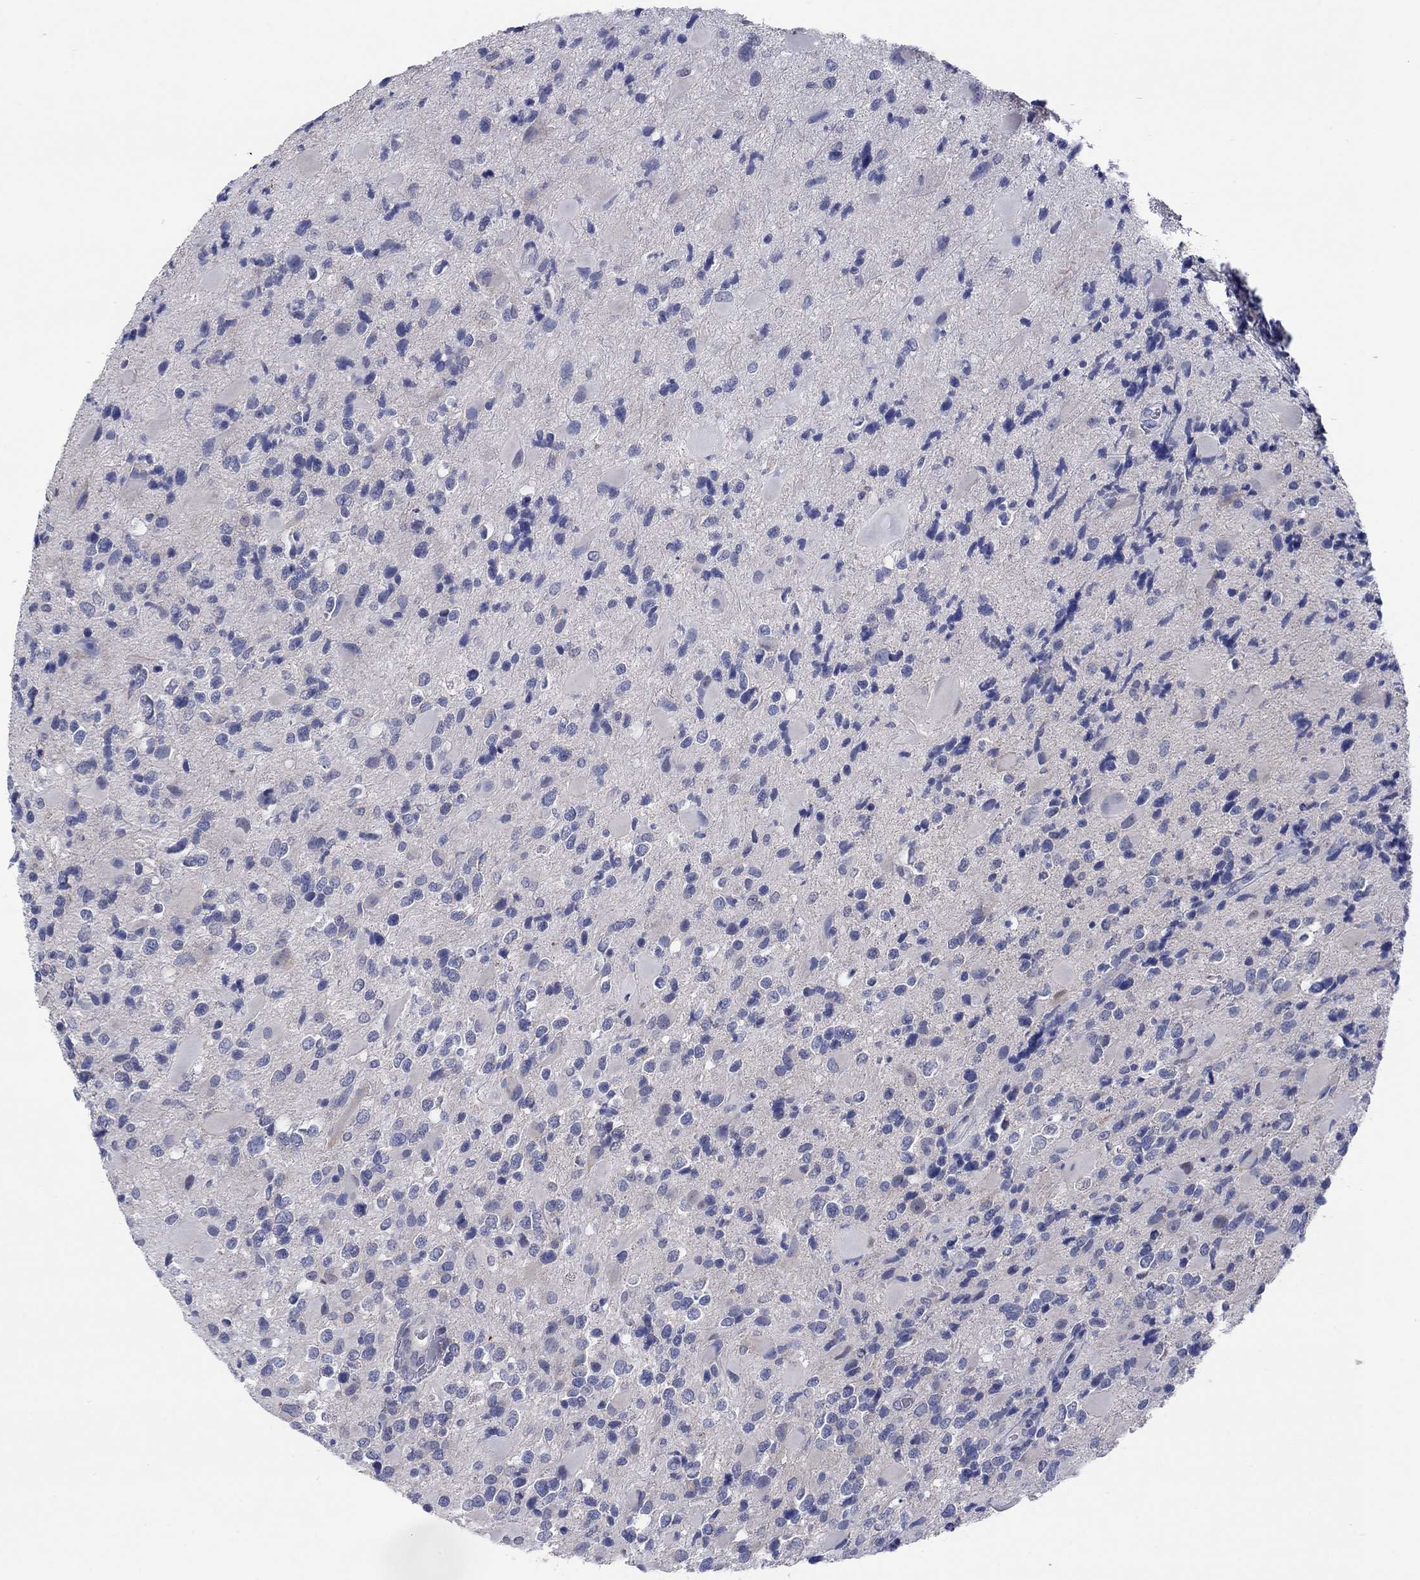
{"staining": {"intensity": "negative", "quantity": "none", "location": "none"}, "tissue": "glioma", "cell_type": "Tumor cells", "image_type": "cancer", "snomed": [{"axis": "morphology", "description": "Glioma, malignant, Low grade"}, {"axis": "topography", "description": "Brain"}], "caption": "Image shows no protein staining in tumor cells of malignant glioma (low-grade) tissue.", "gene": "FER1L6", "patient": {"sex": "female", "age": 32}}